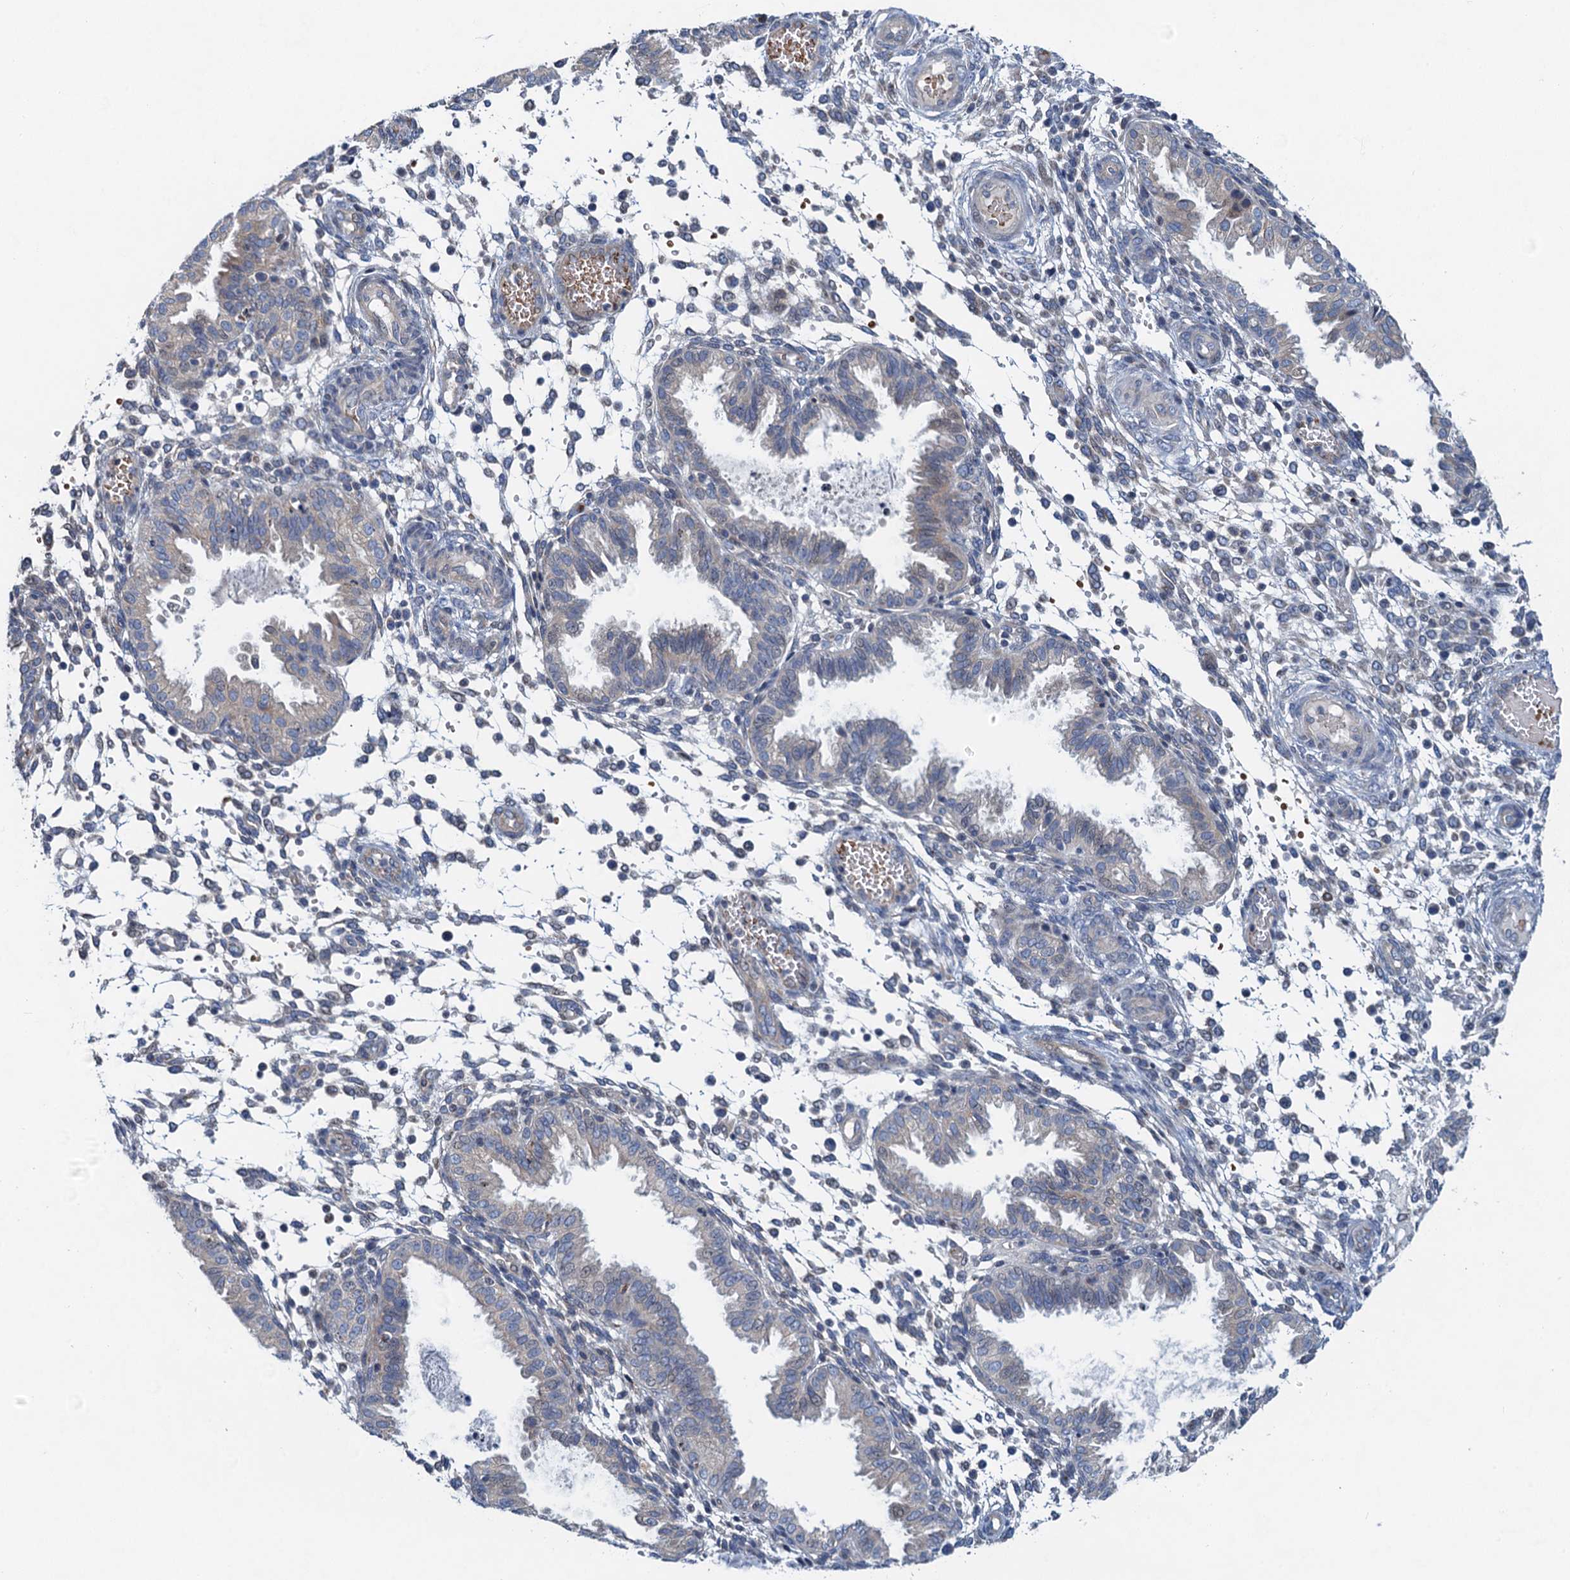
{"staining": {"intensity": "negative", "quantity": "none", "location": "none"}, "tissue": "endometrium", "cell_type": "Cells in endometrial stroma", "image_type": "normal", "snomed": [{"axis": "morphology", "description": "Normal tissue, NOS"}, {"axis": "topography", "description": "Endometrium"}], "caption": "This is a image of immunohistochemistry staining of benign endometrium, which shows no expression in cells in endometrial stroma.", "gene": "NBEA", "patient": {"sex": "female", "age": 33}}